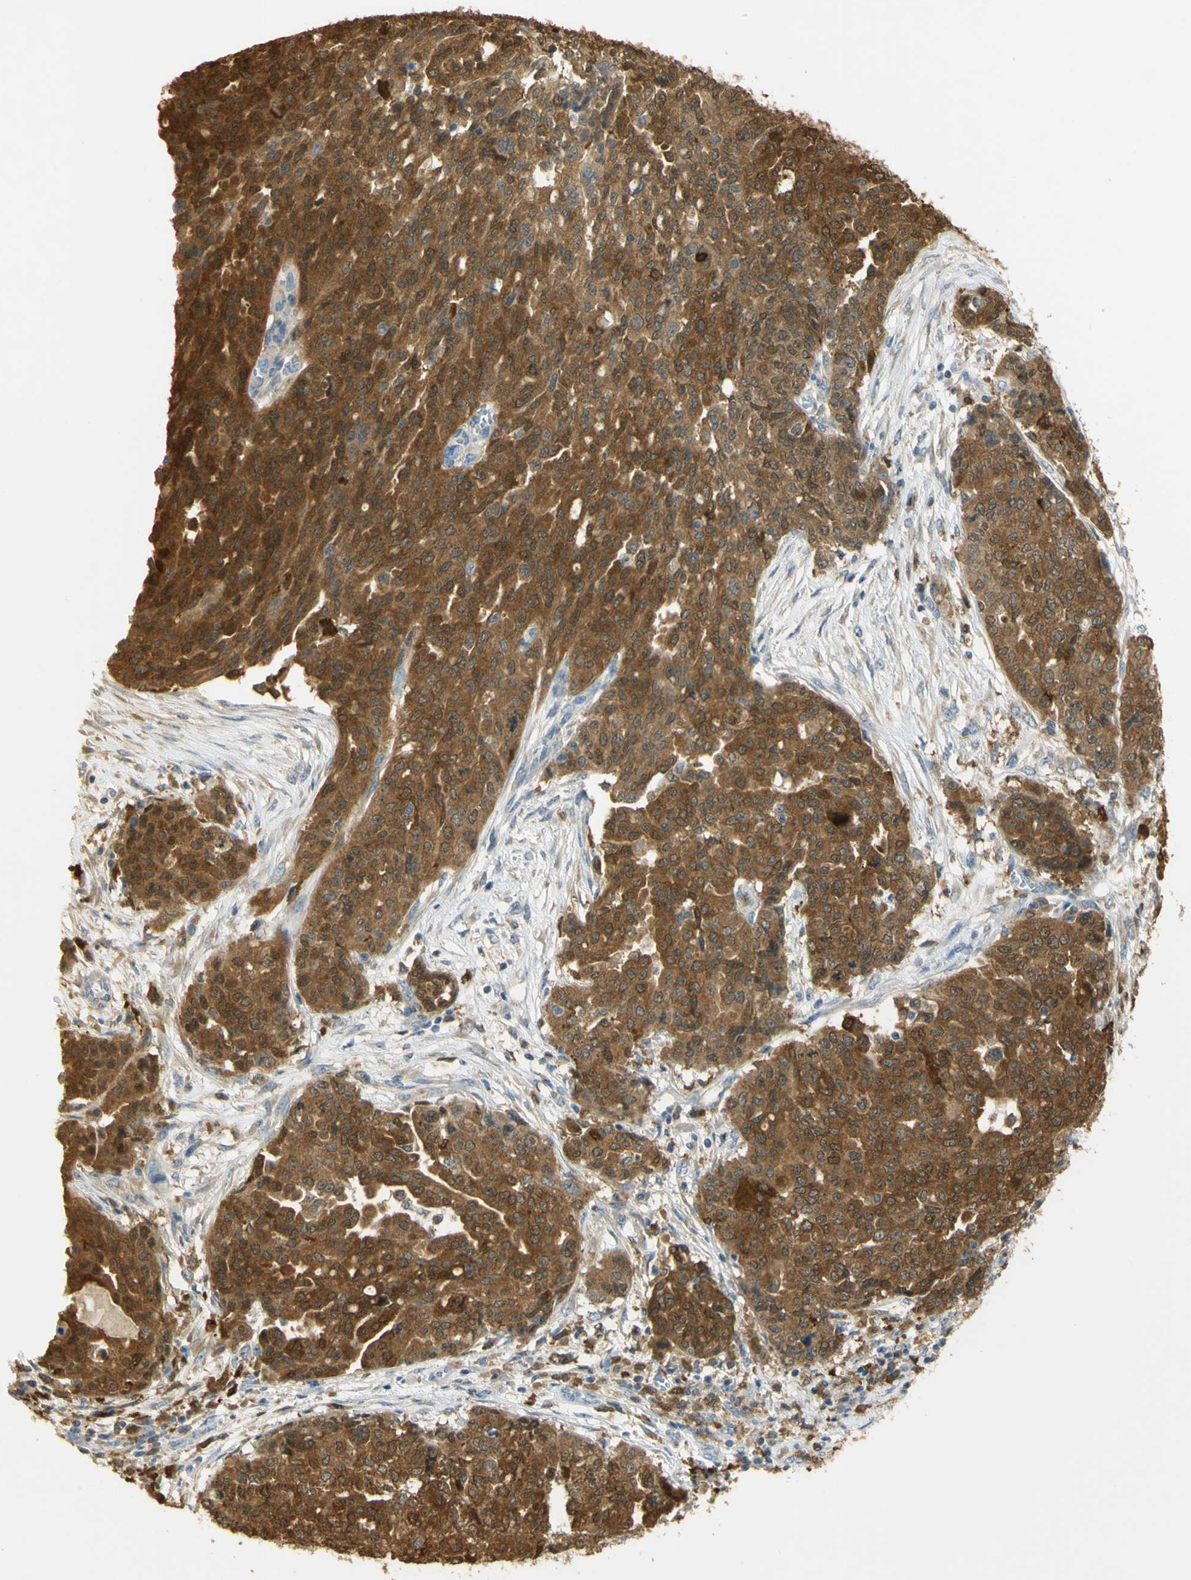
{"staining": {"intensity": "moderate", "quantity": ">75%", "location": "cytoplasmic/membranous,nuclear"}, "tissue": "ovarian cancer", "cell_type": "Tumor cells", "image_type": "cancer", "snomed": [{"axis": "morphology", "description": "Cystadenocarcinoma, serous, NOS"}, {"axis": "topography", "description": "Soft tissue"}, {"axis": "topography", "description": "Ovary"}], "caption": "IHC of ovarian cancer (serous cystadenocarcinoma) shows medium levels of moderate cytoplasmic/membranous and nuclear positivity in approximately >75% of tumor cells.", "gene": "PAK1", "patient": {"sex": "female", "age": 57}}